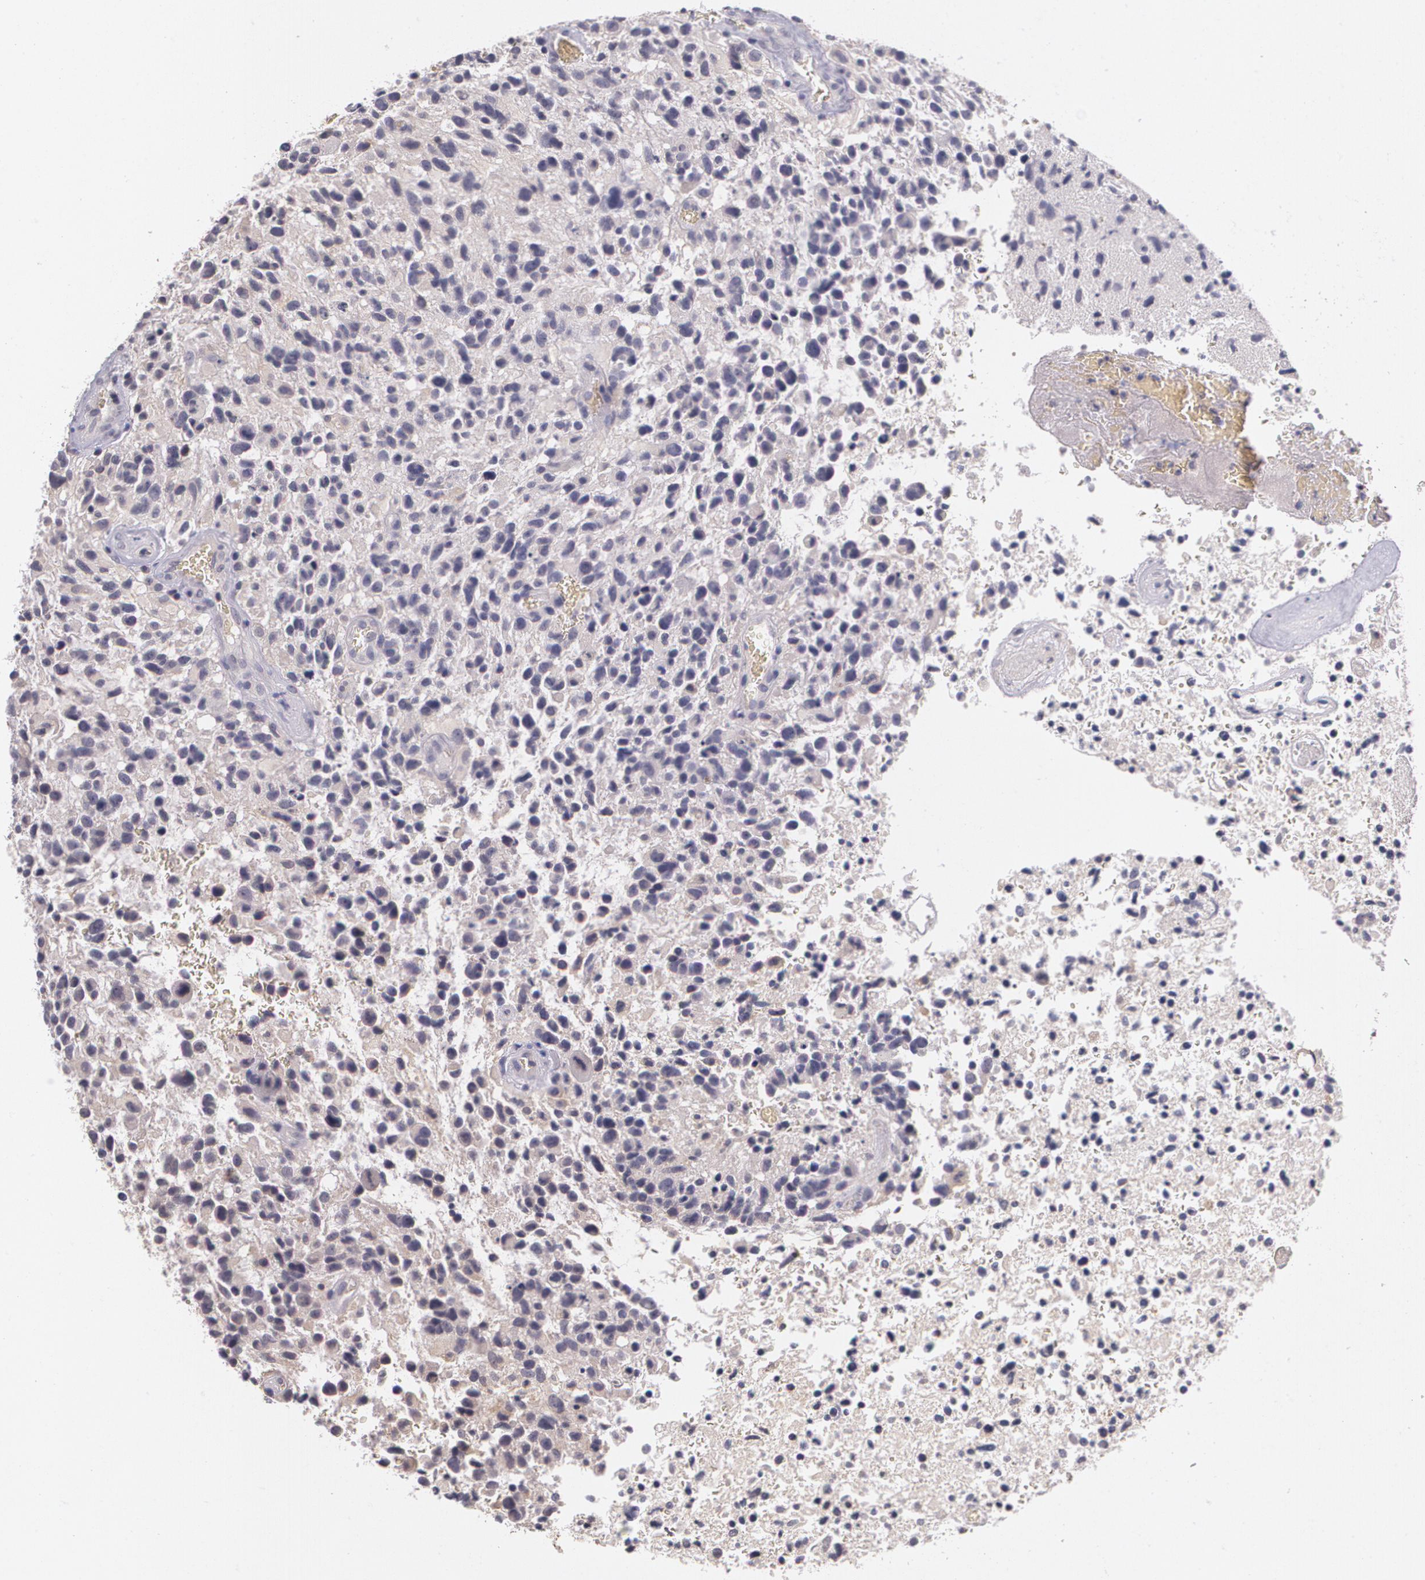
{"staining": {"intensity": "weak", "quantity": ">75%", "location": "cytoplasmic/membranous"}, "tissue": "glioma", "cell_type": "Tumor cells", "image_type": "cancer", "snomed": [{"axis": "morphology", "description": "Glioma, malignant, High grade"}, {"axis": "topography", "description": "Brain"}], "caption": "Weak cytoplasmic/membranous staining for a protein is present in approximately >75% of tumor cells of high-grade glioma (malignant) using immunohistochemistry (IHC).", "gene": "TM4SF1", "patient": {"sex": "male", "age": 72}}